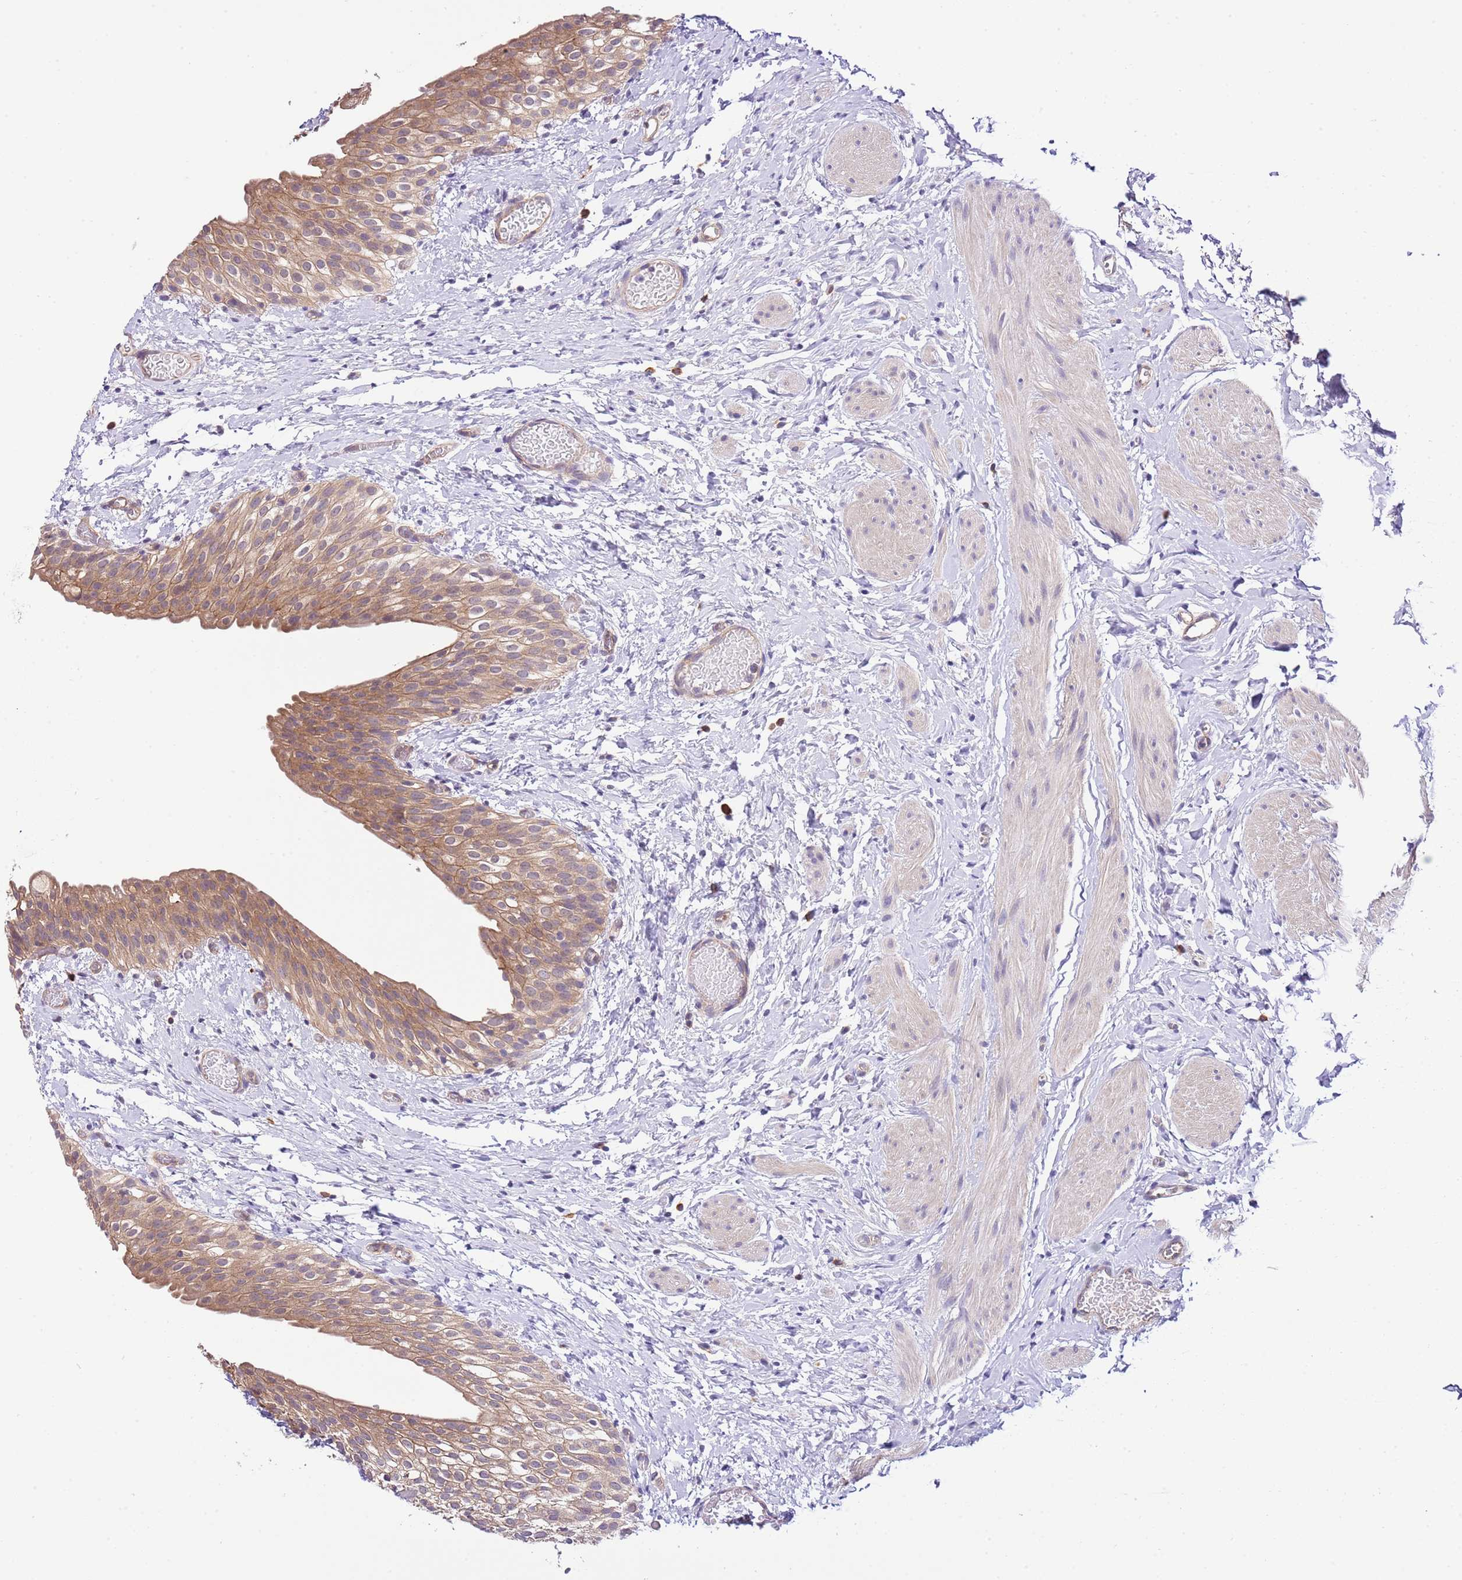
{"staining": {"intensity": "moderate", "quantity": ">75%", "location": "cytoplasmic/membranous"}, "tissue": "urinary bladder", "cell_type": "Urothelial cells", "image_type": "normal", "snomed": [{"axis": "morphology", "description": "Normal tissue, NOS"}, {"axis": "topography", "description": "Urinary bladder"}], "caption": "Immunohistochemistry staining of unremarkable urinary bladder, which reveals medium levels of moderate cytoplasmic/membranous expression in approximately >75% of urothelial cells indicating moderate cytoplasmic/membranous protein positivity. The staining was performed using DAB (brown) for protein detection and nuclei were counterstained in hematoxylin (blue).", "gene": "DONSON", "patient": {"sex": "male", "age": 1}}